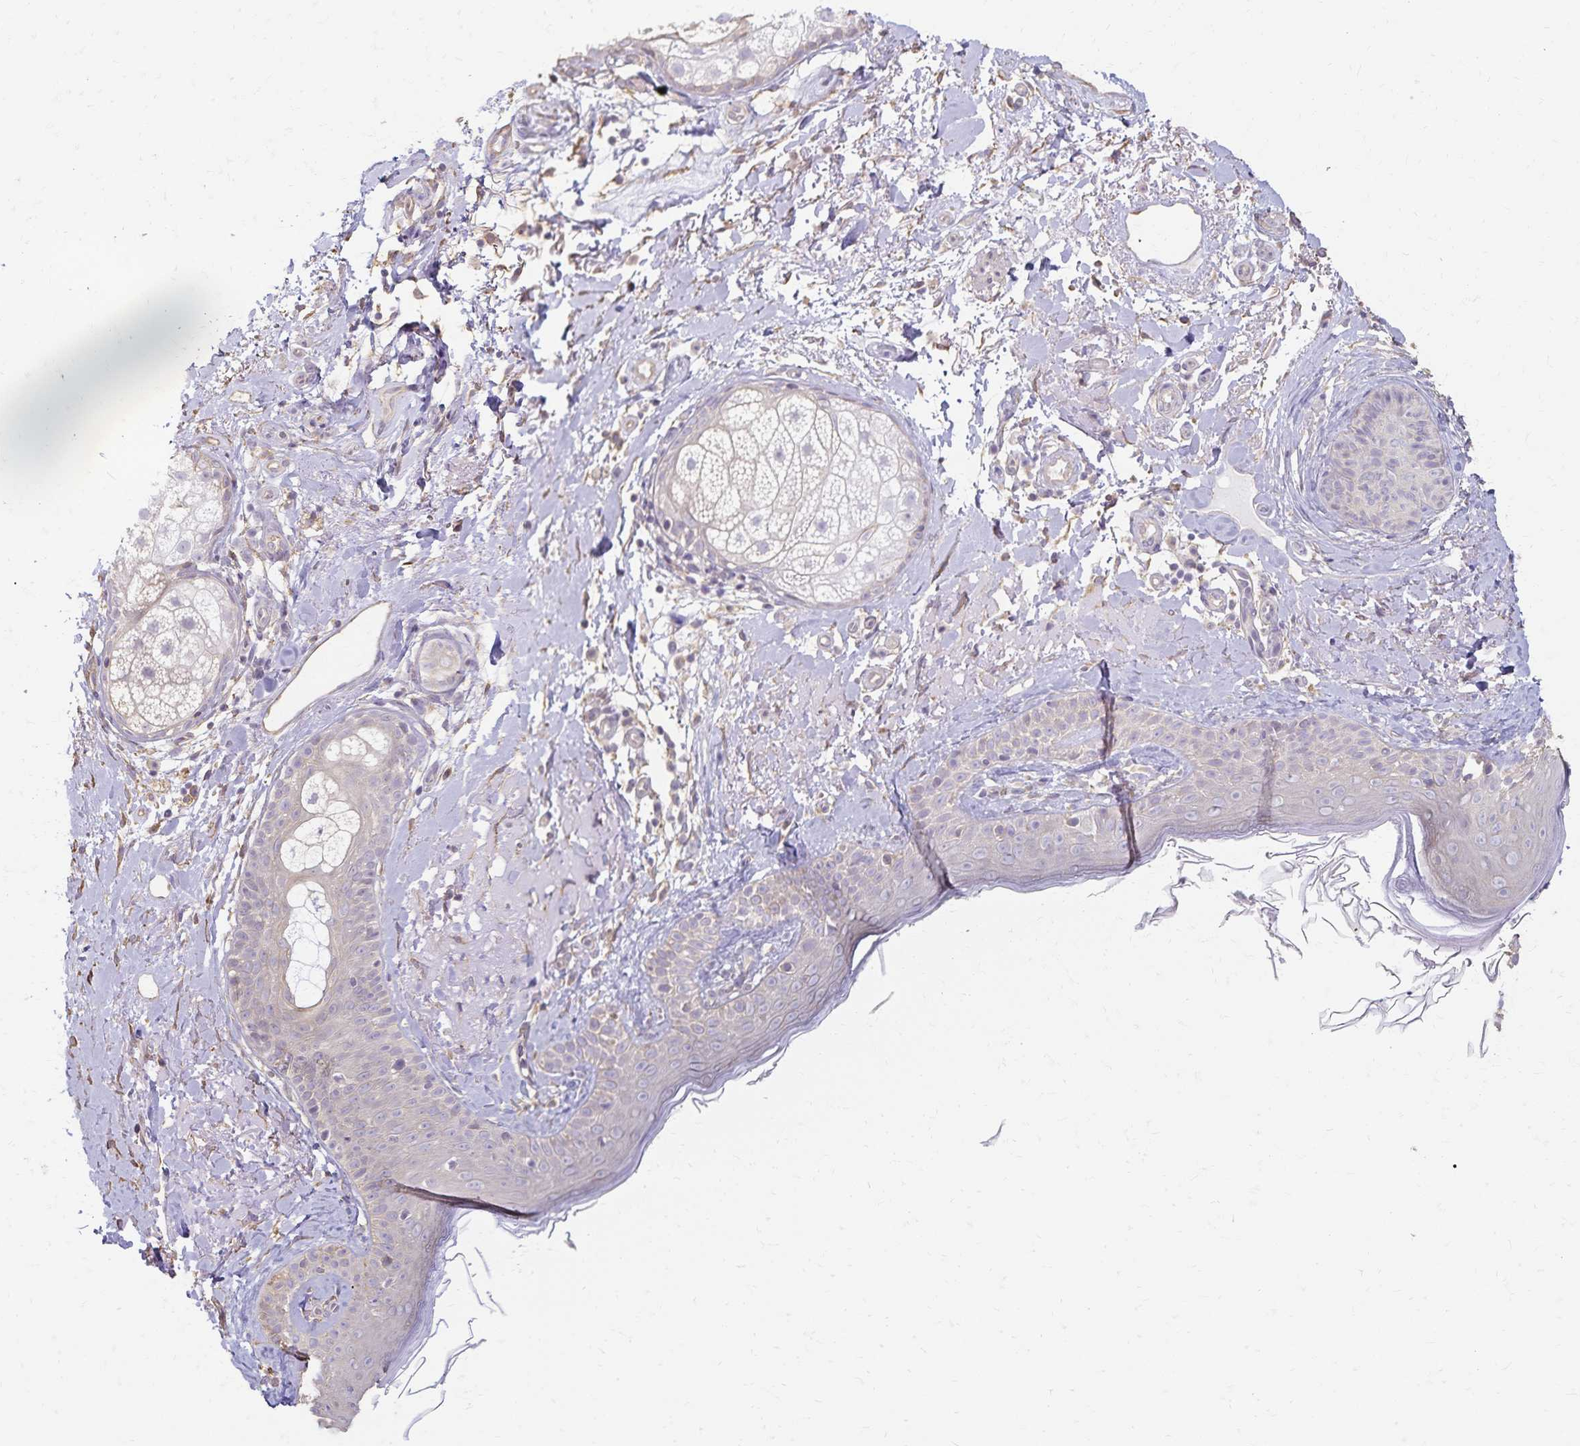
{"staining": {"intensity": "moderate", "quantity": "25%-75%", "location": "cytoplasmic/membranous"}, "tissue": "skin", "cell_type": "Fibroblasts", "image_type": "normal", "snomed": [{"axis": "morphology", "description": "Normal tissue, NOS"}, {"axis": "topography", "description": "Skin"}], "caption": "Immunohistochemical staining of unremarkable human skin displays moderate cytoplasmic/membranous protein positivity in approximately 25%-75% of fibroblasts. Using DAB (3,3'-diaminobenzidine) (brown) and hematoxylin (blue) stains, captured at high magnification using brightfield microscopy.", "gene": "KISS1", "patient": {"sex": "male", "age": 73}}